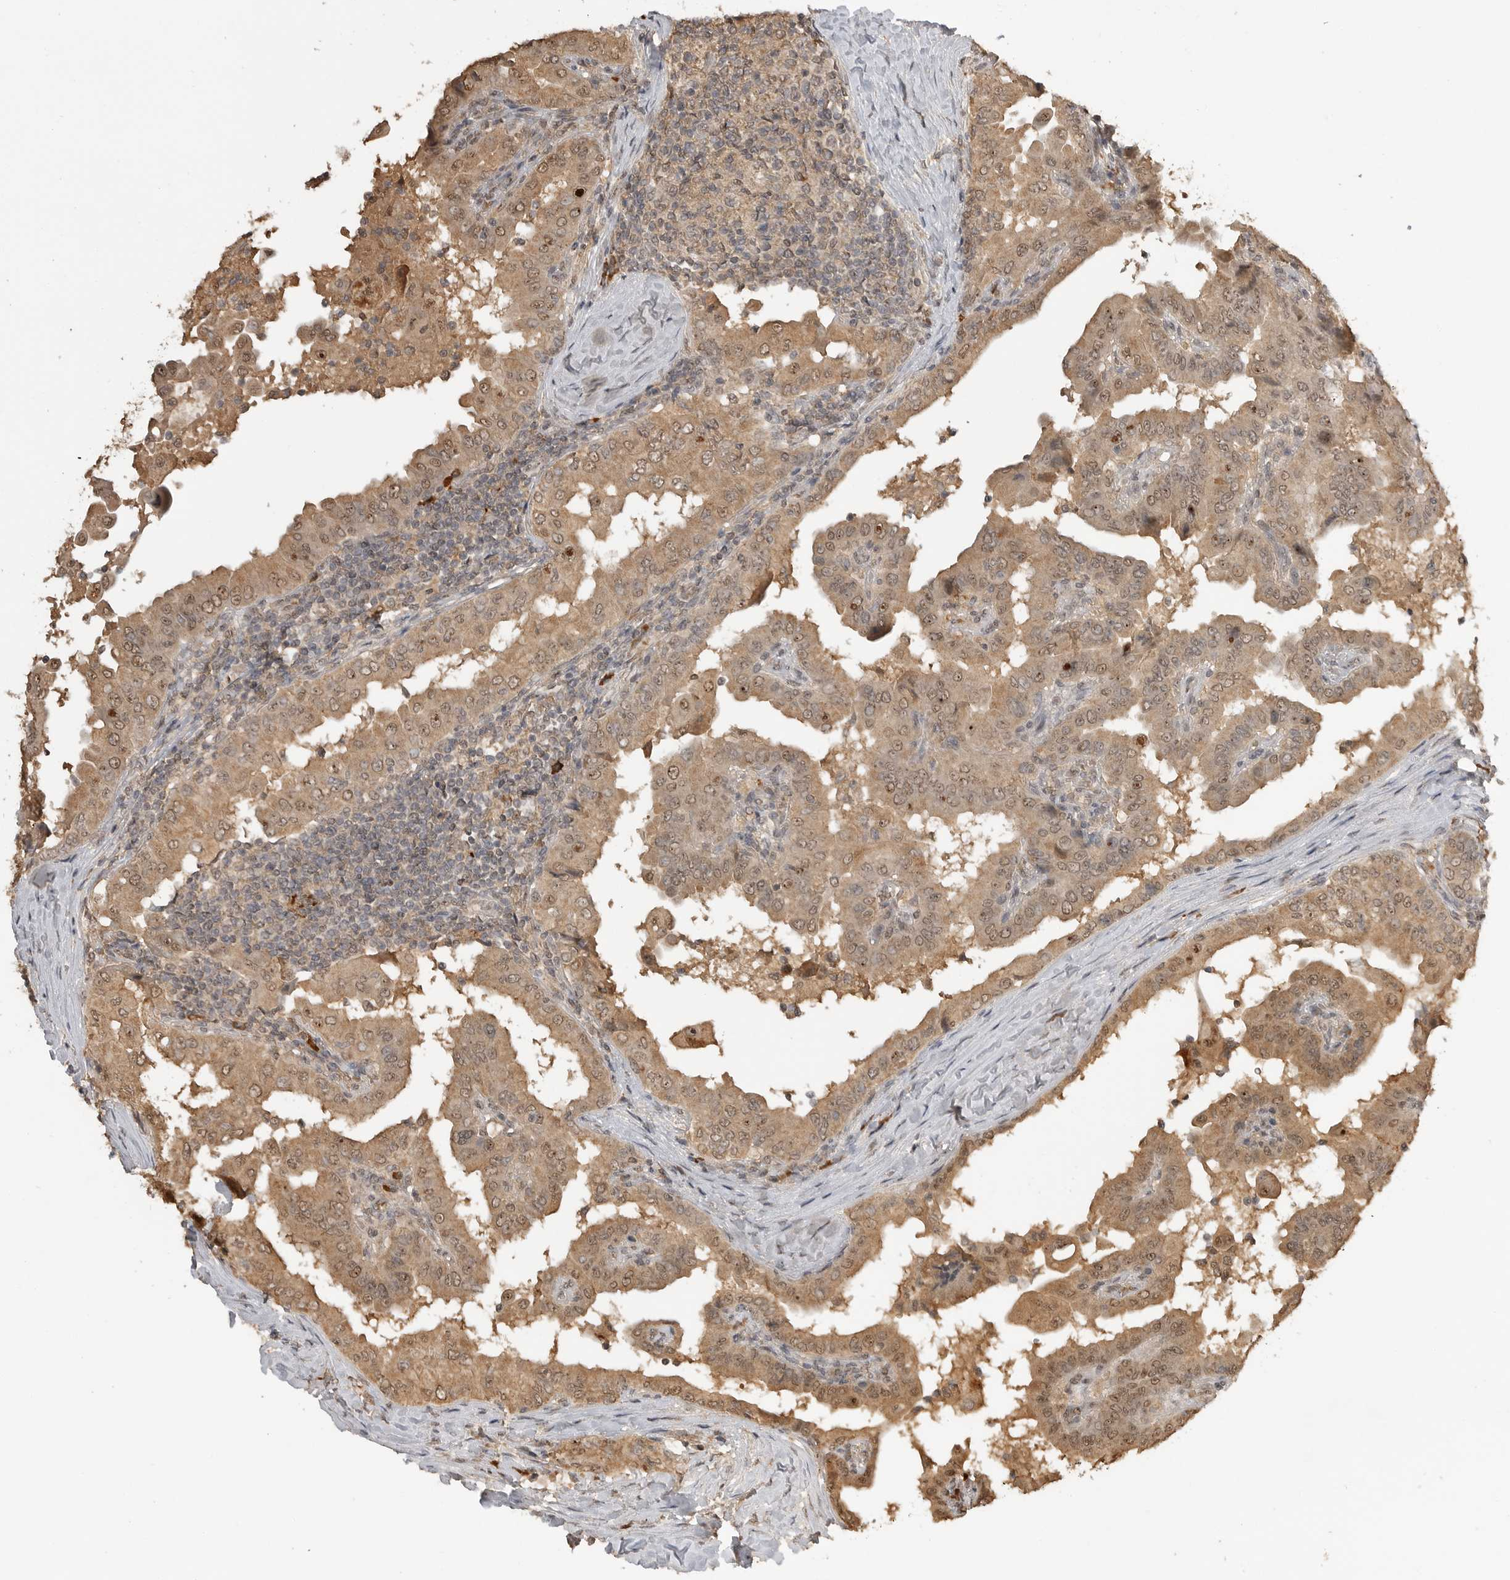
{"staining": {"intensity": "moderate", "quantity": ">75%", "location": "cytoplasmic/membranous,nuclear"}, "tissue": "thyroid cancer", "cell_type": "Tumor cells", "image_type": "cancer", "snomed": [{"axis": "morphology", "description": "Papillary adenocarcinoma, NOS"}, {"axis": "topography", "description": "Thyroid gland"}], "caption": "This image displays IHC staining of thyroid cancer, with medium moderate cytoplasmic/membranous and nuclear expression in about >75% of tumor cells.", "gene": "ASPSCR1", "patient": {"sex": "male", "age": 33}}